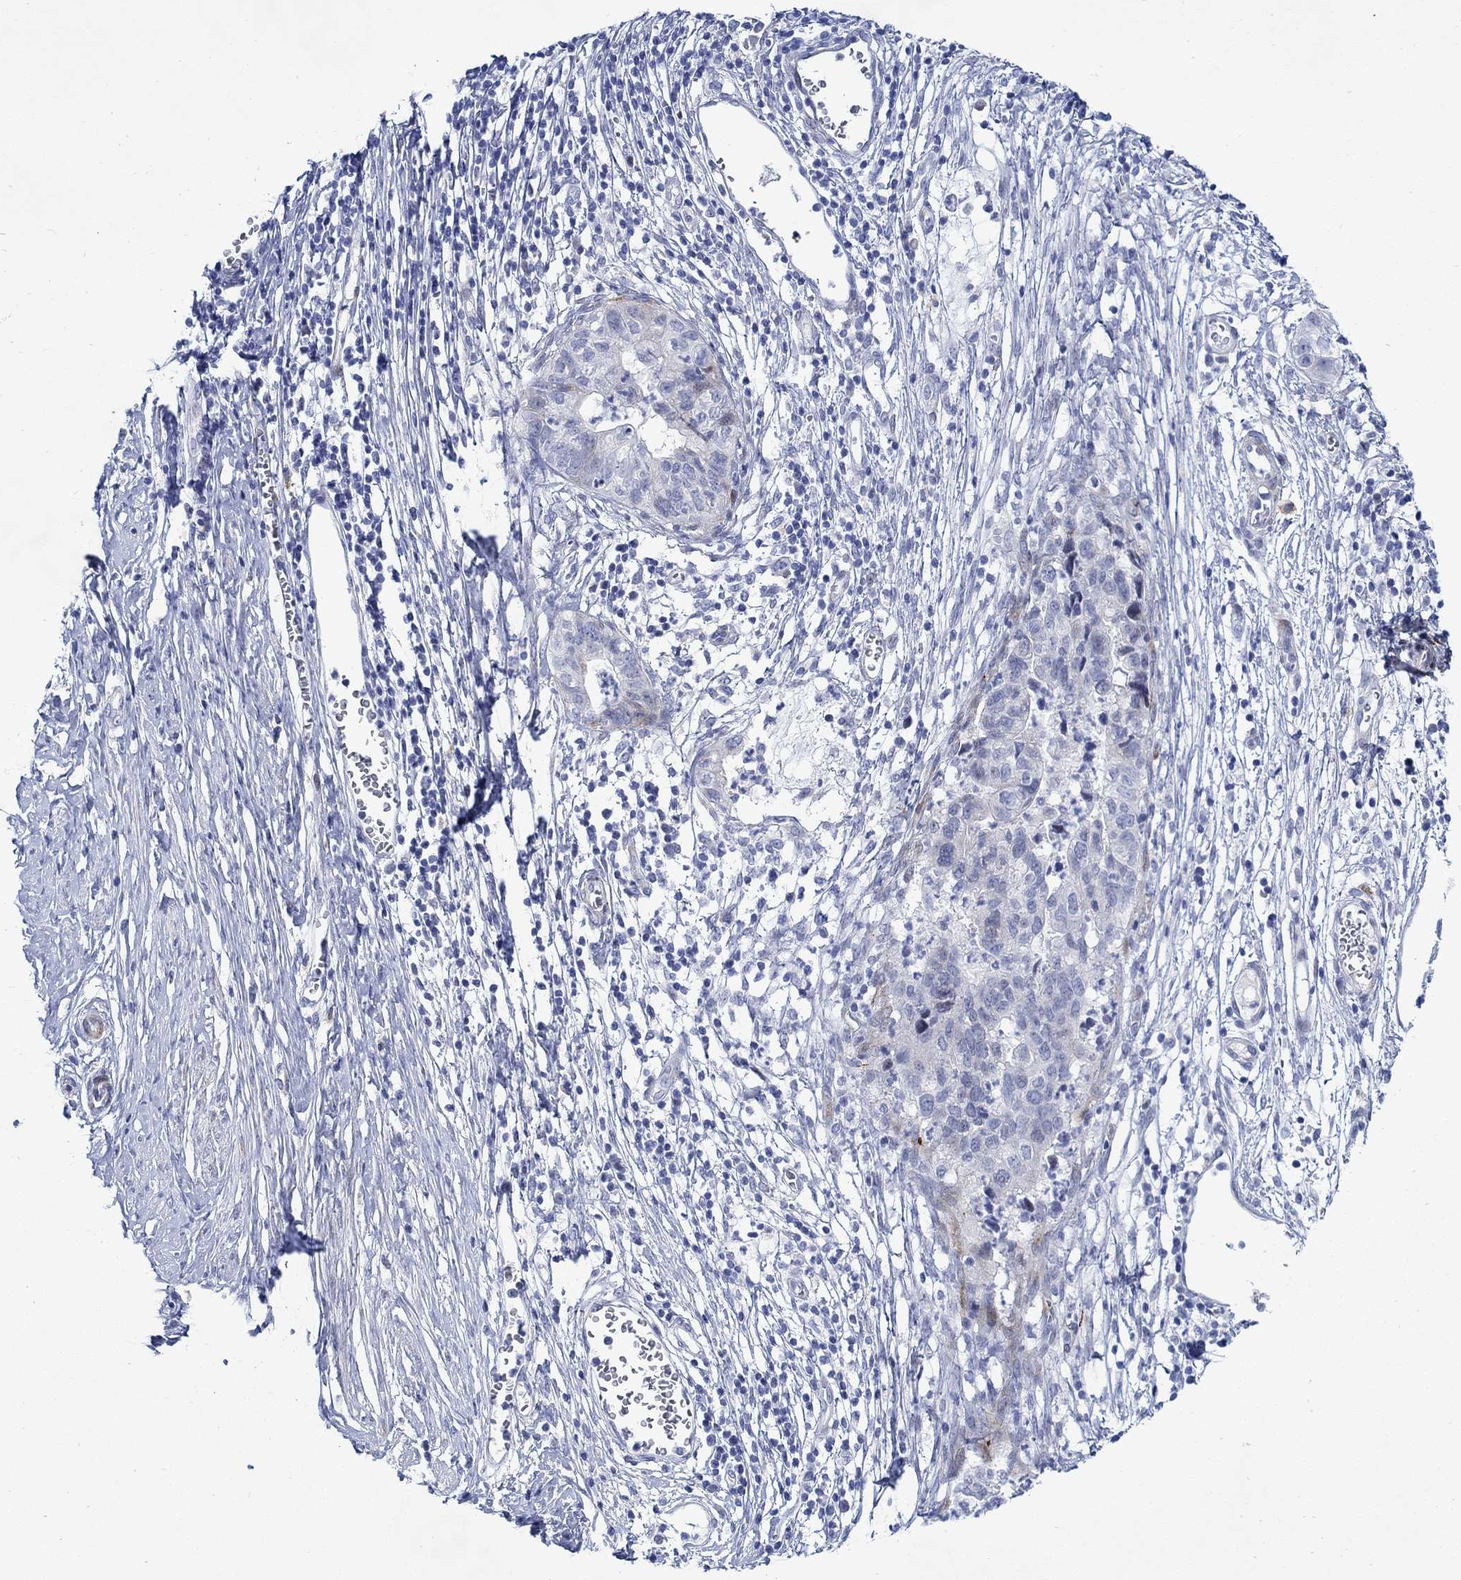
{"staining": {"intensity": "negative", "quantity": "none", "location": "none"}, "tissue": "cervical cancer", "cell_type": "Tumor cells", "image_type": "cancer", "snomed": [{"axis": "morphology", "description": "Adenocarcinoma, NOS"}, {"axis": "topography", "description": "Cervix"}], "caption": "Immunohistochemistry (IHC) micrograph of neoplastic tissue: human cervical cancer stained with DAB demonstrates no significant protein positivity in tumor cells. The staining was performed using DAB (3,3'-diaminobenzidine) to visualize the protein expression in brown, while the nuclei were stained in blue with hematoxylin (Magnification: 20x).", "gene": "KSR2", "patient": {"sex": "female", "age": 44}}